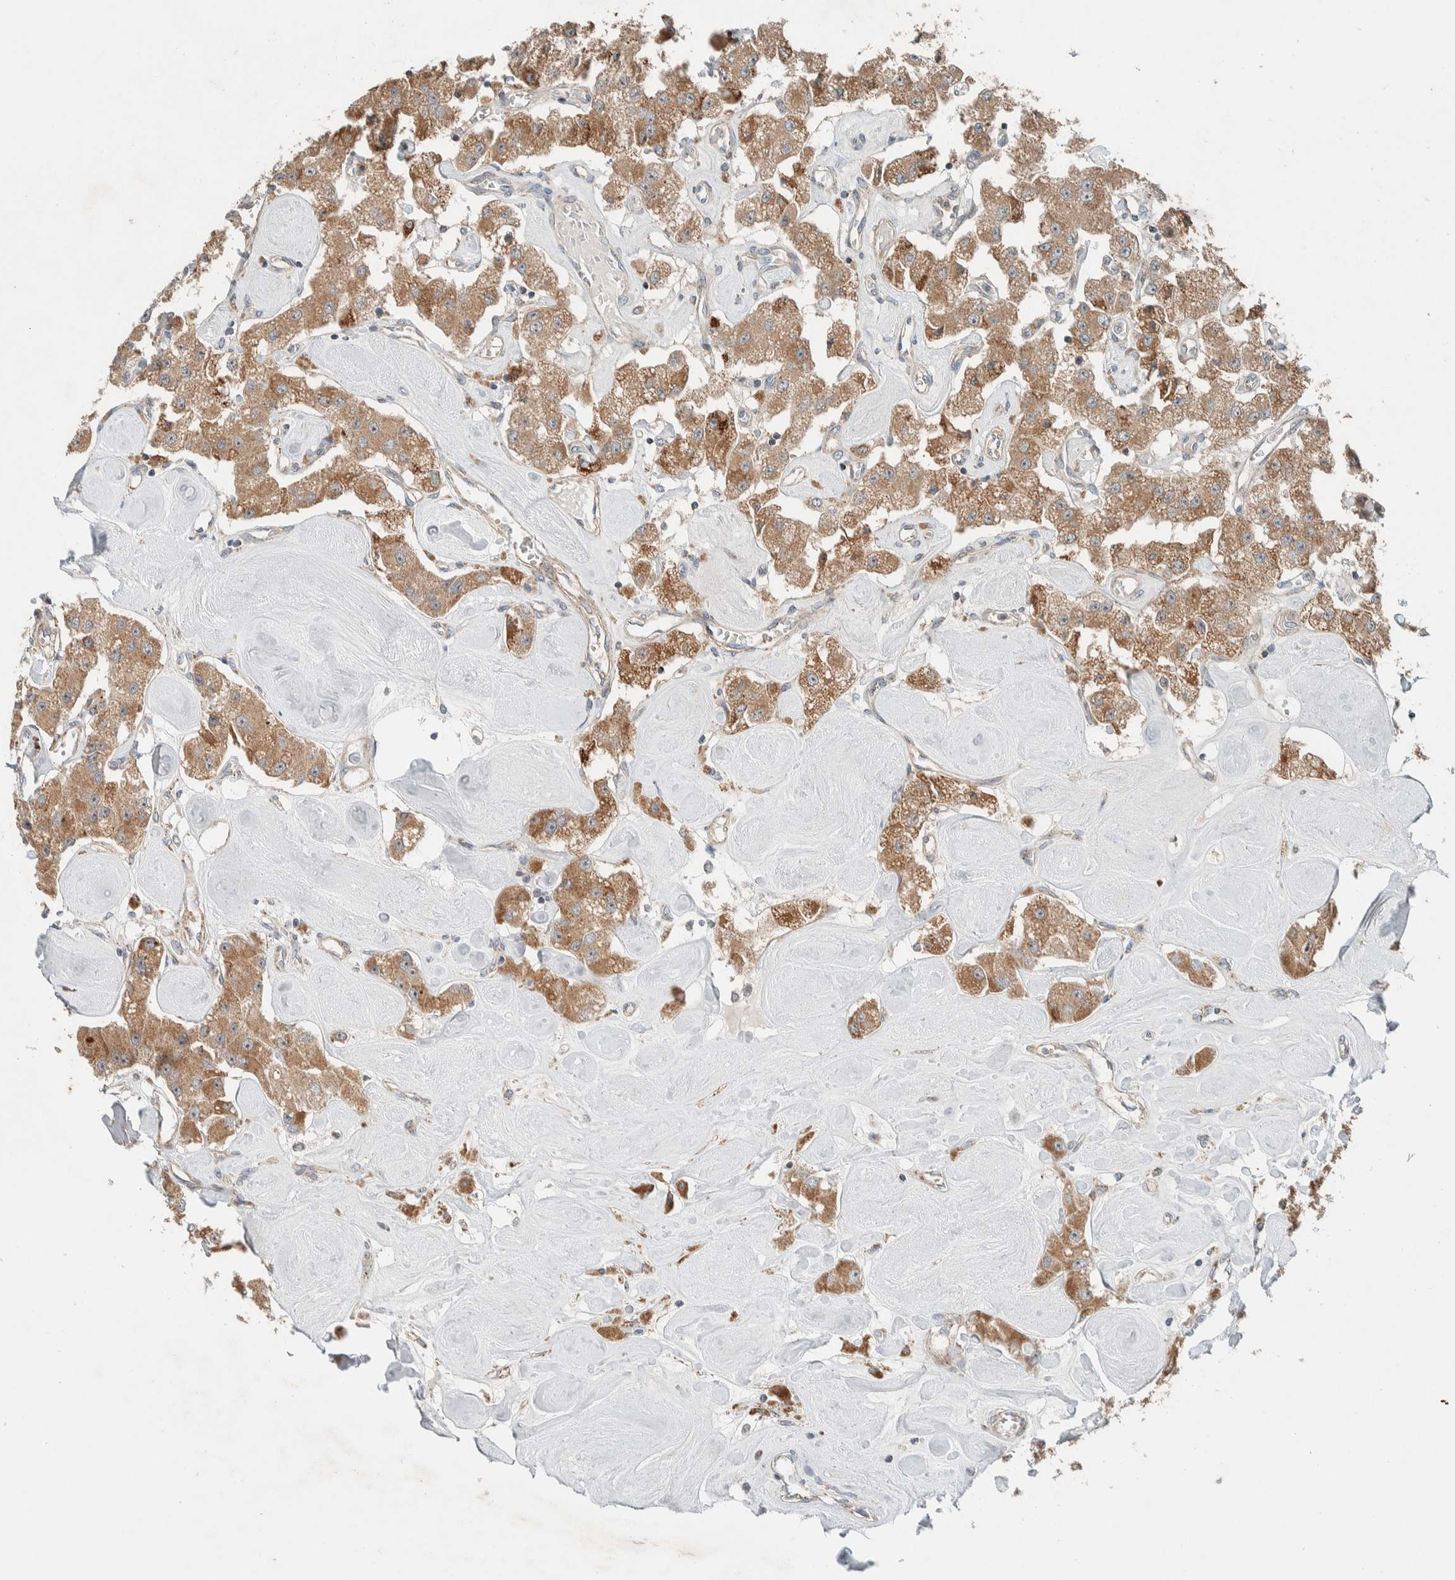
{"staining": {"intensity": "moderate", "quantity": ">75%", "location": "cytoplasmic/membranous"}, "tissue": "carcinoid", "cell_type": "Tumor cells", "image_type": "cancer", "snomed": [{"axis": "morphology", "description": "Carcinoid, malignant, NOS"}, {"axis": "topography", "description": "Pancreas"}], "caption": "About >75% of tumor cells in human carcinoid exhibit moderate cytoplasmic/membranous protein staining as visualized by brown immunohistochemical staining.", "gene": "SLFN12L", "patient": {"sex": "male", "age": 41}}